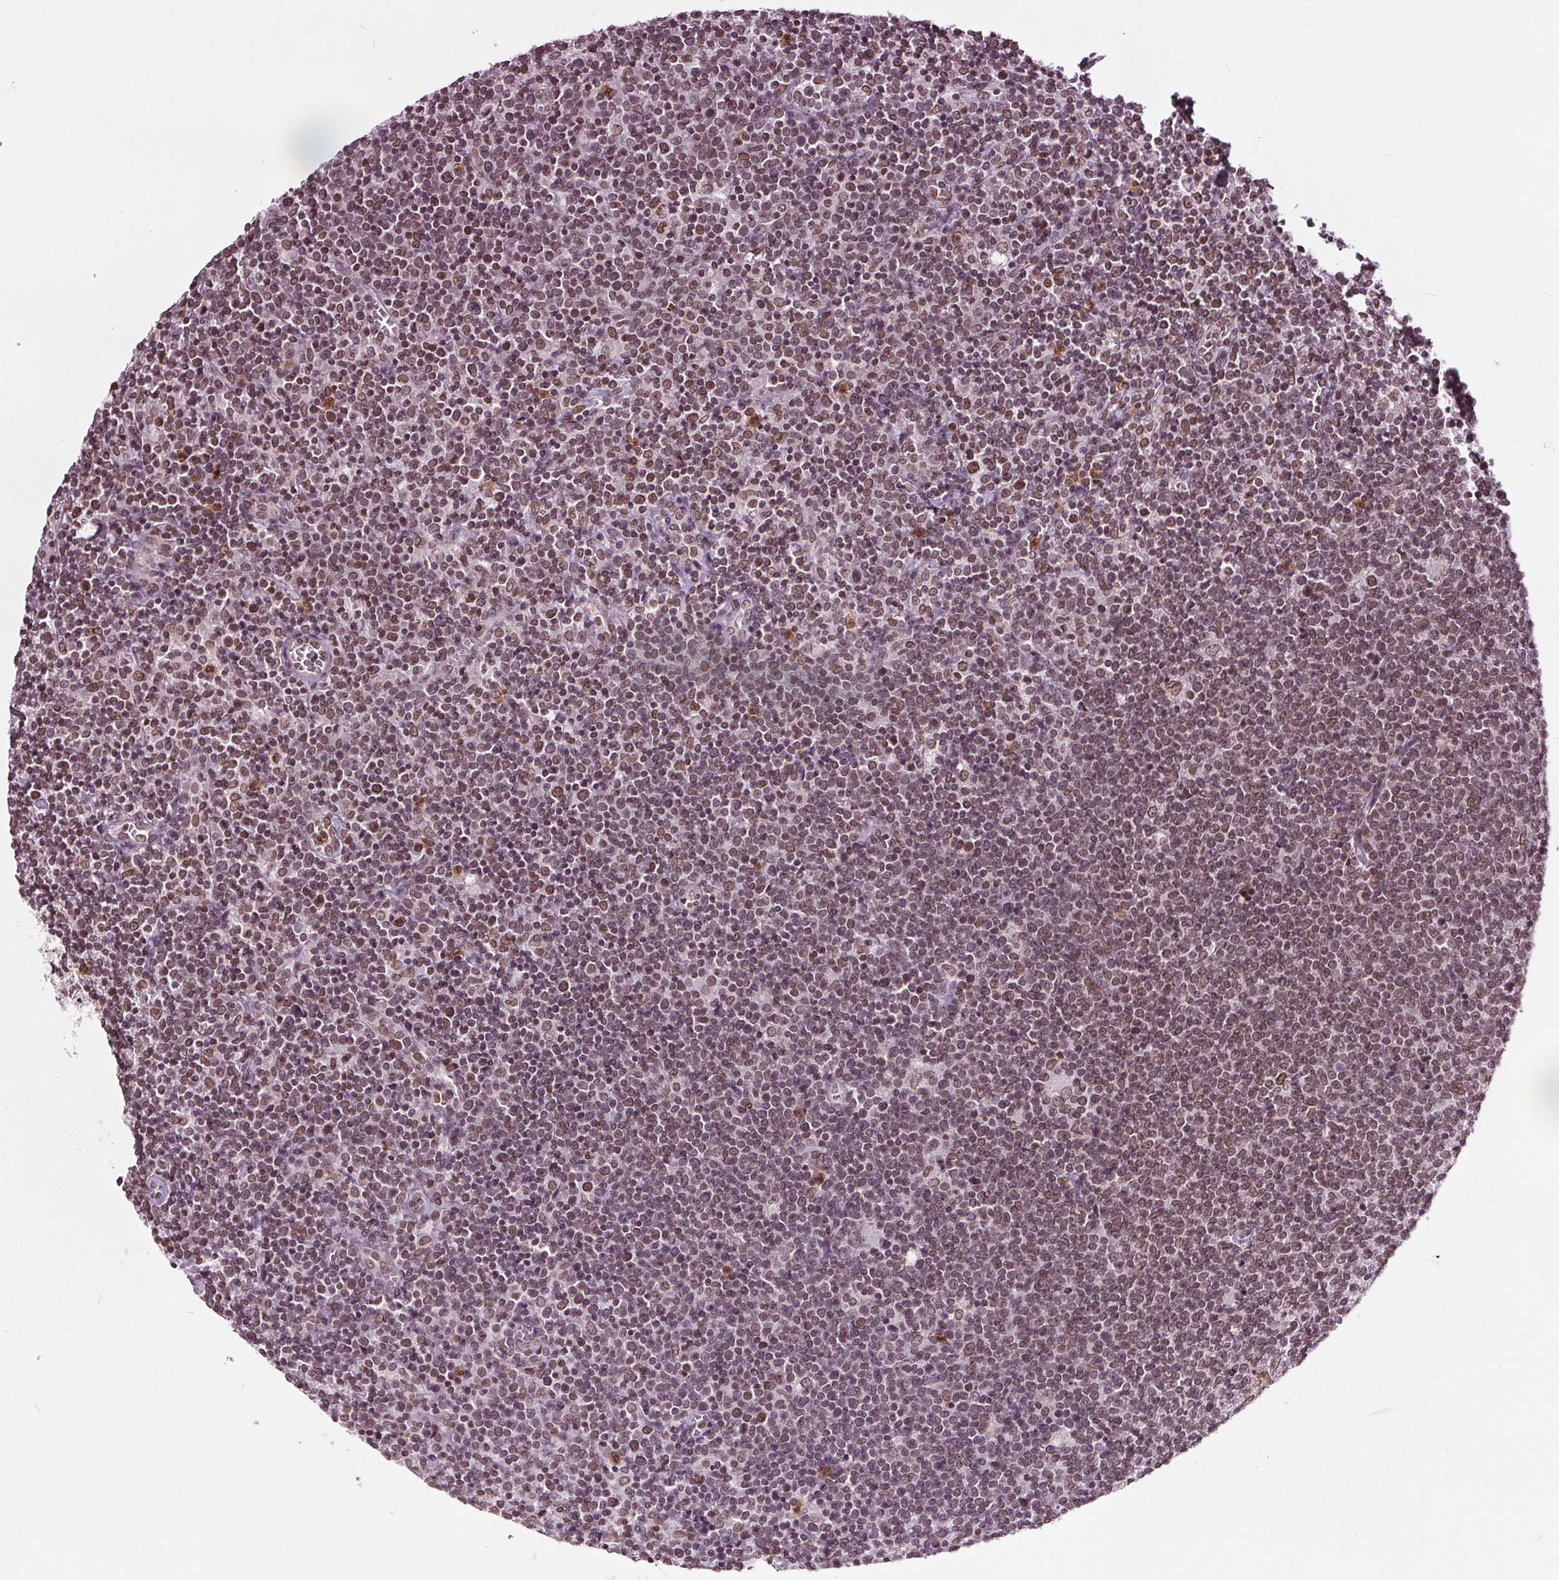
{"staining": {"intensity": "moderate", "quantity": "25%-75%", "location": "nuclear"}, "tissue": "lymphoma", "cell_type": "Tumor cells", "image_type": "cancer", "snomed": [{"axis": "morphology", "description": "Malignant lymphoma, non-Hodgkin's type, High grade"}, {"axis": "topography", "description": "Lymph node"}], "caption": "High-power microscopy captured an immunohistochemistry (IHC) histopathology image of high-grade malignant lymphoma, non-Hodgkin's type, revealing moderate nuclear expression in about 25%-75% of tumor cells.", "gene": "TTC39C", "patient": {"sex": "male", "age": 61}}